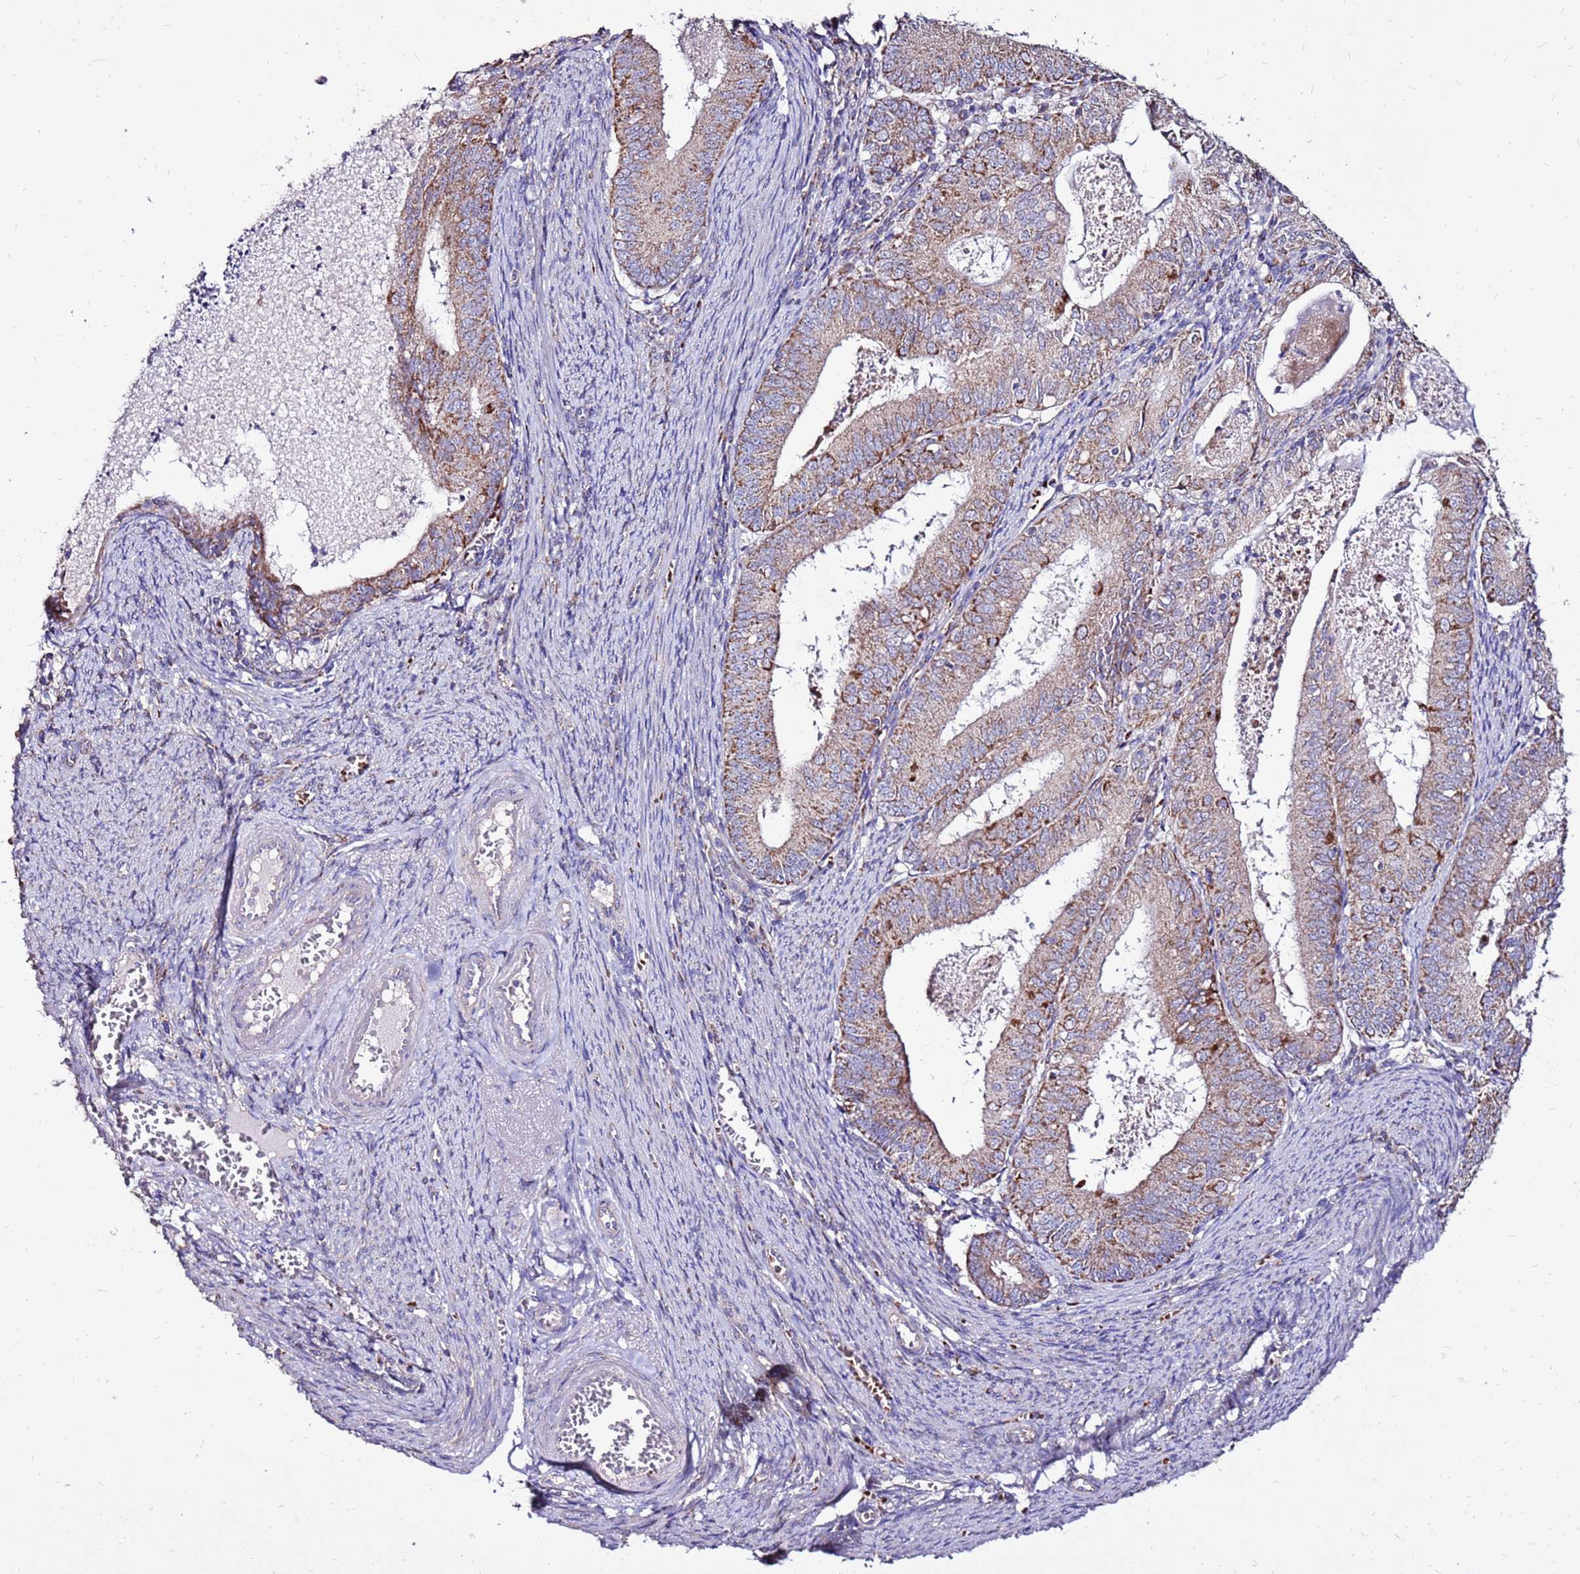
{"staining": {"intensity": "moderate", "quantity": "25%-75%", "location": "cytoplasmic/membranous"}, "tissue": "endometrial cancer", "cell_type": "Tumor cells", "image_type": "cancer", "snomed": [{"axis": "morphology", "description": "Adenocarcinoma, NOS"}, {"axis": "topography", "description": "Endometrium"}], "caption": "Human adenocarcinoma (endometrial) stained with a brown dye exhibits moderate cytoplasmic/membranous positive staining in approximately 25%-75% of tumor cells.", "gene": "SPSB3", "patient": {"sex": "female", "age": 57}}